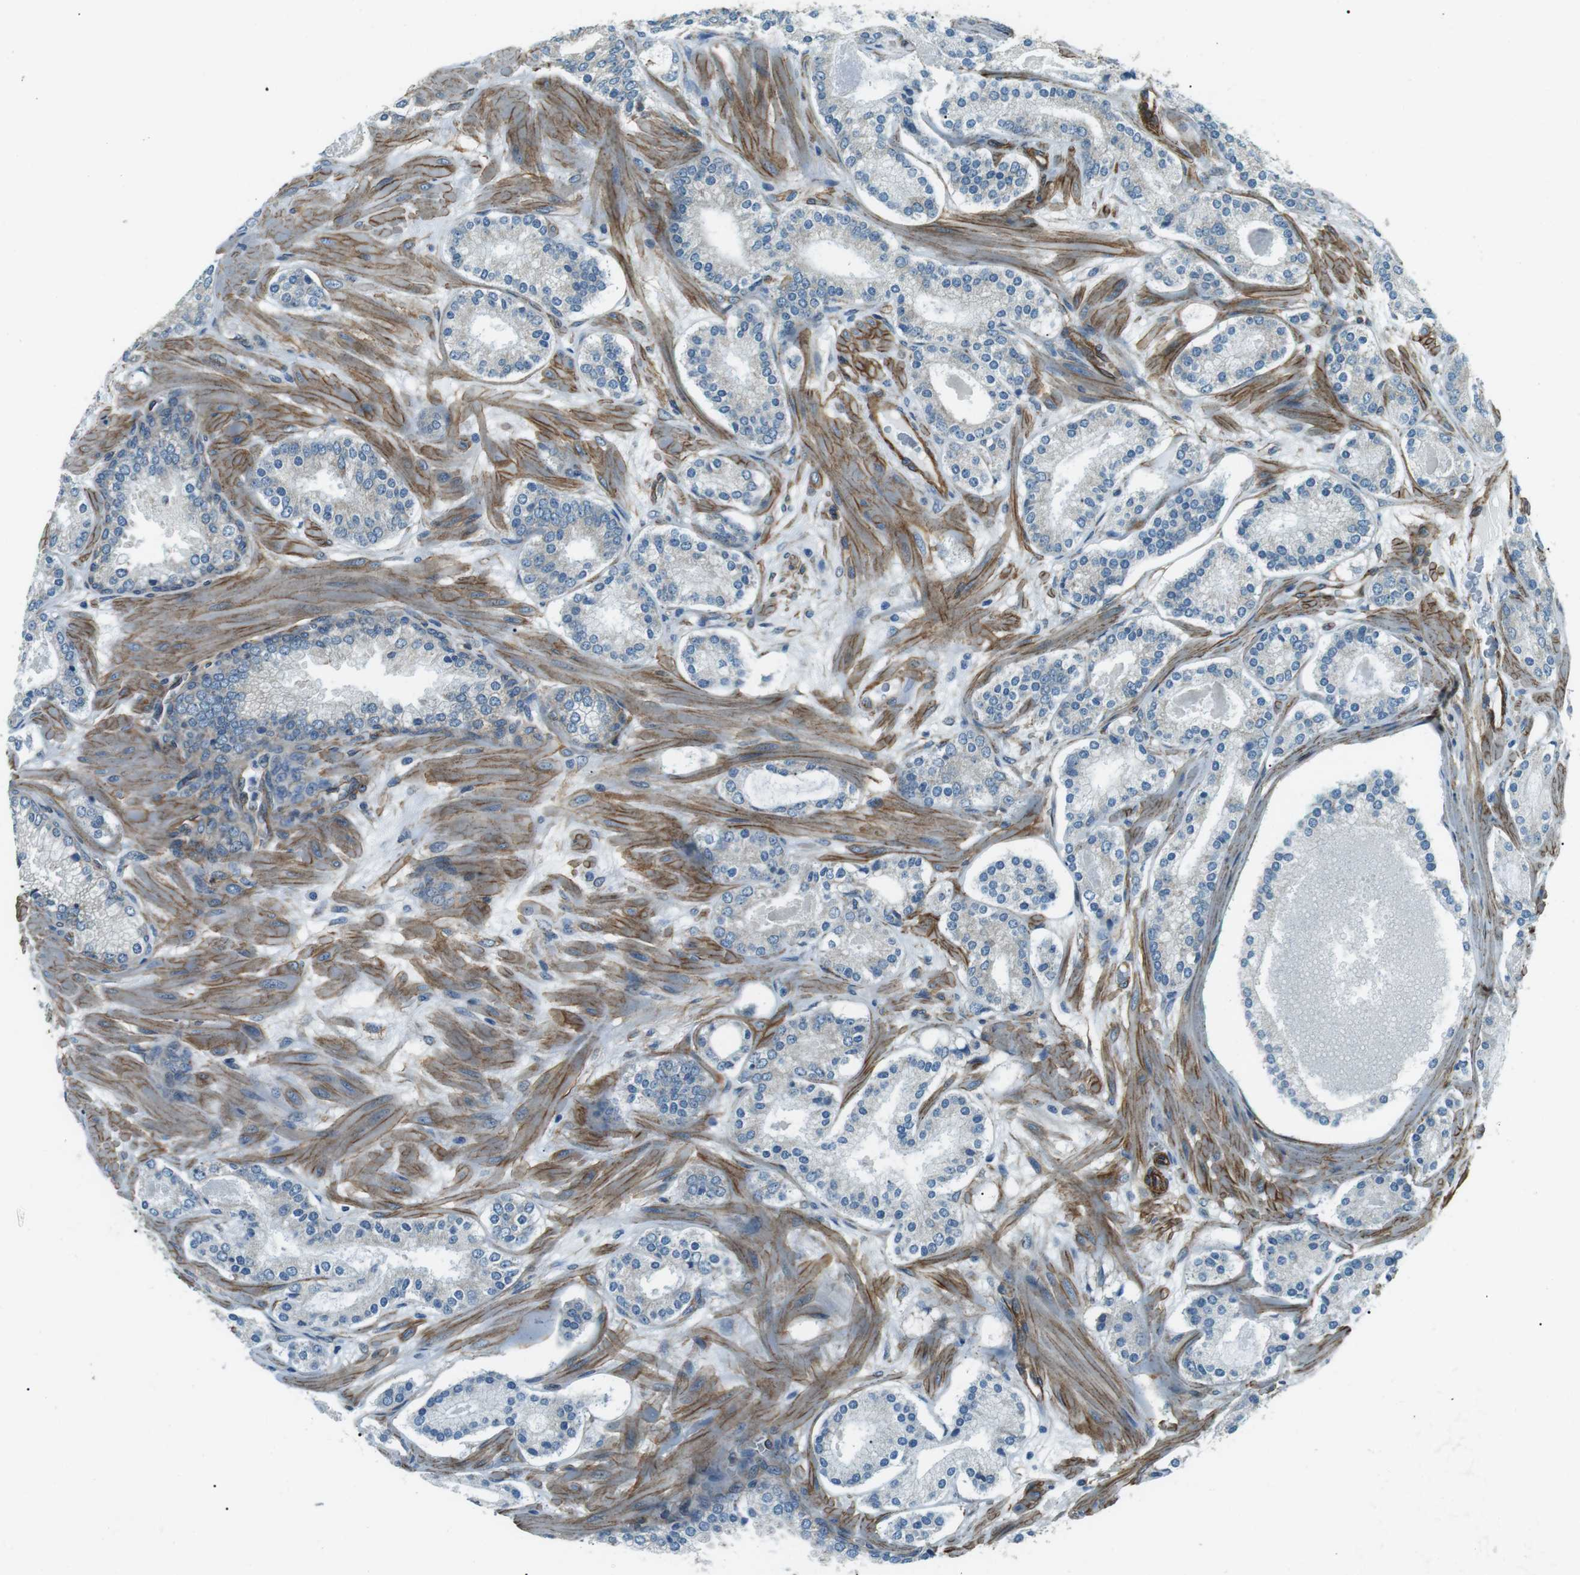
{"staining": {"intensity": "weak", "quantity": "<25%", "location": "cytoplasmic/membranous"}, "tissue": "prostate cancer", "cell_type": "Tumor cells", "image_type": "cancer", "snomed": [{"axis": "morphology", "description": "Adenocarcinoma, Low grade"}, {"axis": "topography", "description": "Prostate"}], "caption": "An image of prostate cancer (adenocarcinoma (low-grade)) stained for a protein reveals no brown staining in tumor cells.", "gene": "ODR4", "patient": {"sex": "male", "age": 63}}